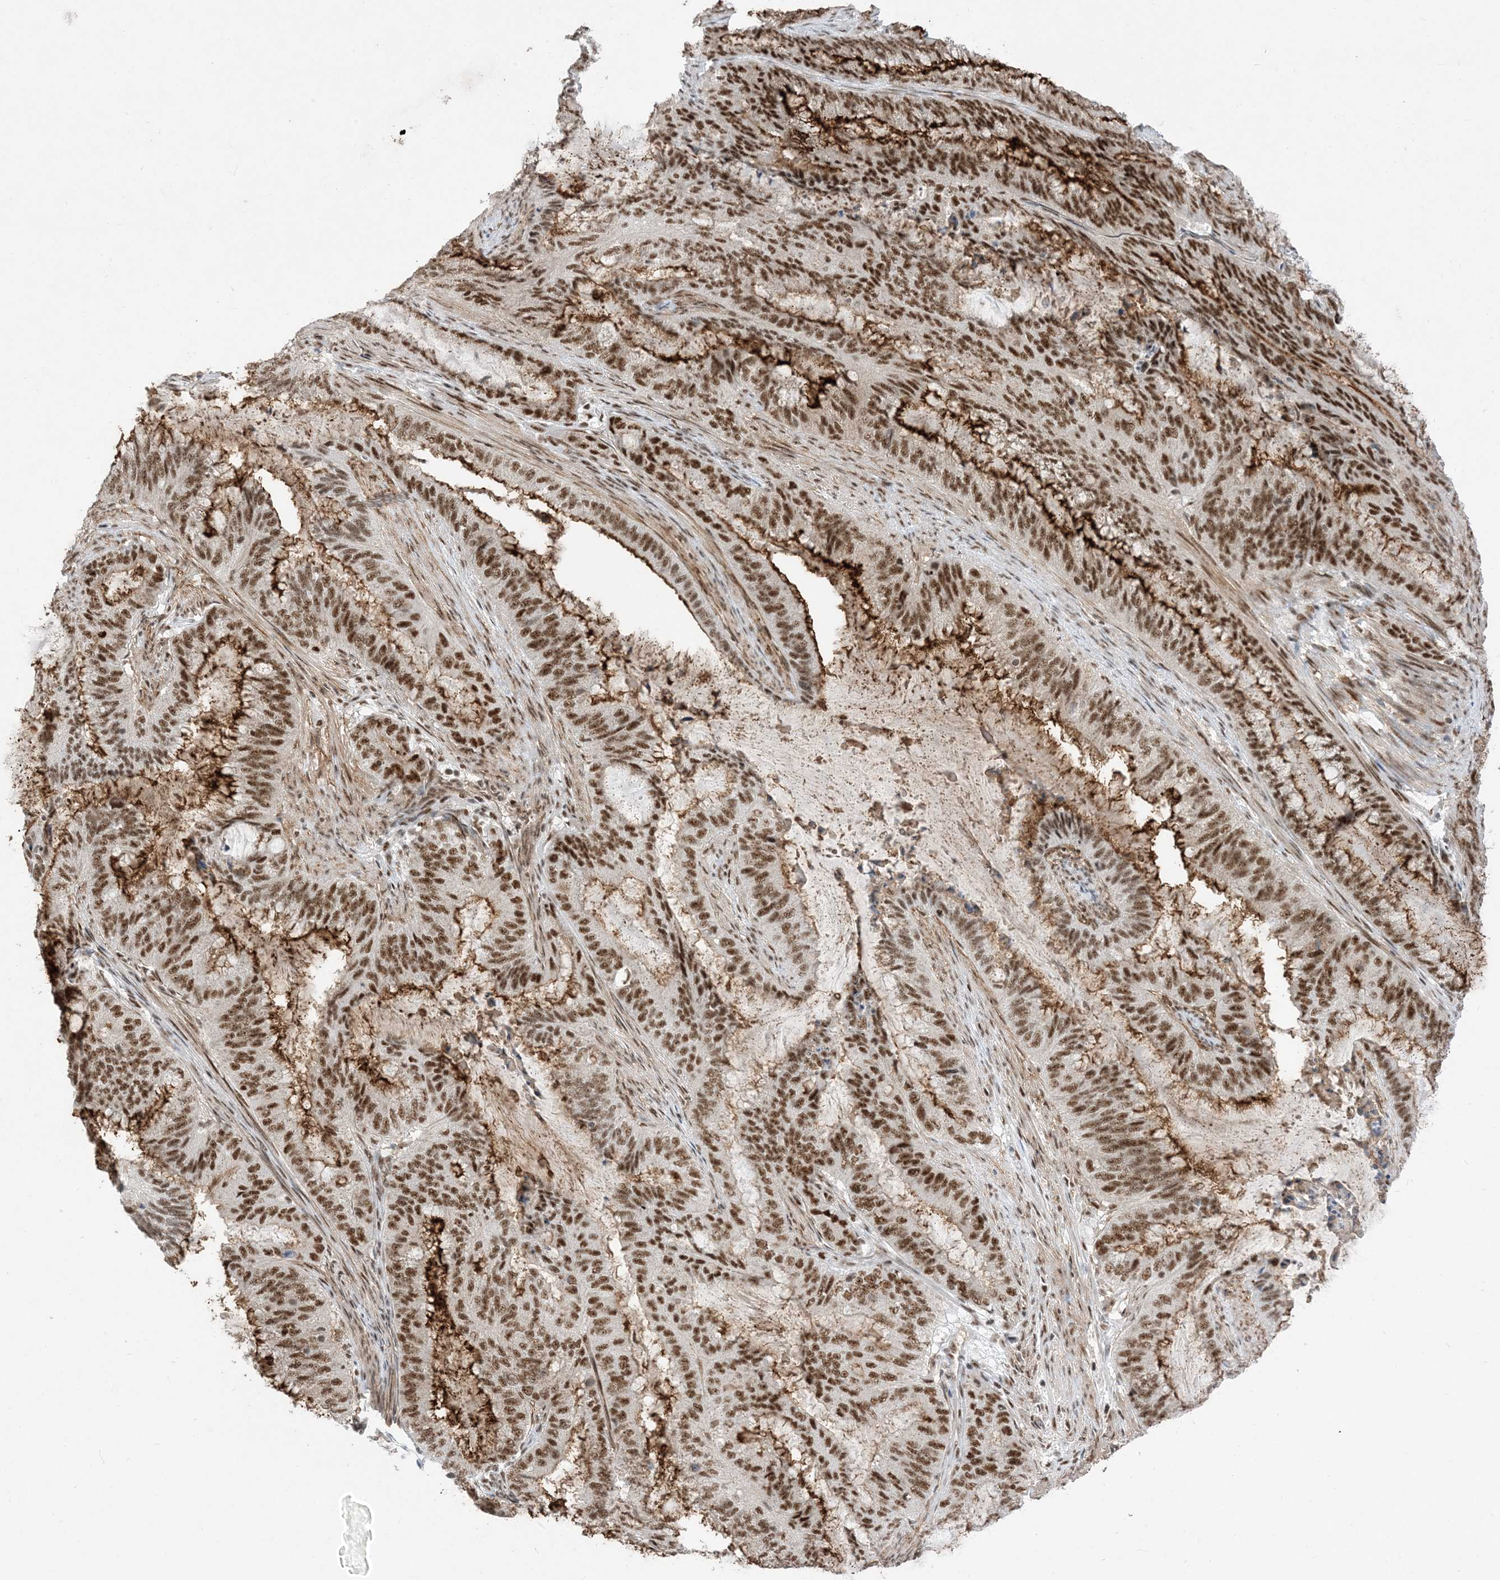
{"staining": {"intensity": "strong", "quantity": ">75%", "location": "cytoplasmic/membranous,nuclear"}, "tissue": "endometrial cancer", "cell_type": "Tumor cells", "image_type": "cancer", "snomed": [{"axis": "morphology", "description": "Adenocarcinoma, NOS"}, {"axis": "topography", "description": "Endometrium"}], "caption": "This is an image of immunohistochemistry staining of endometrial cancer, which shows strong staining in the cytoplasmic/membranous and nuclear of tumor cells.", "gene": "SF3A3", "patient": {"sex": "female", "age": 51}}